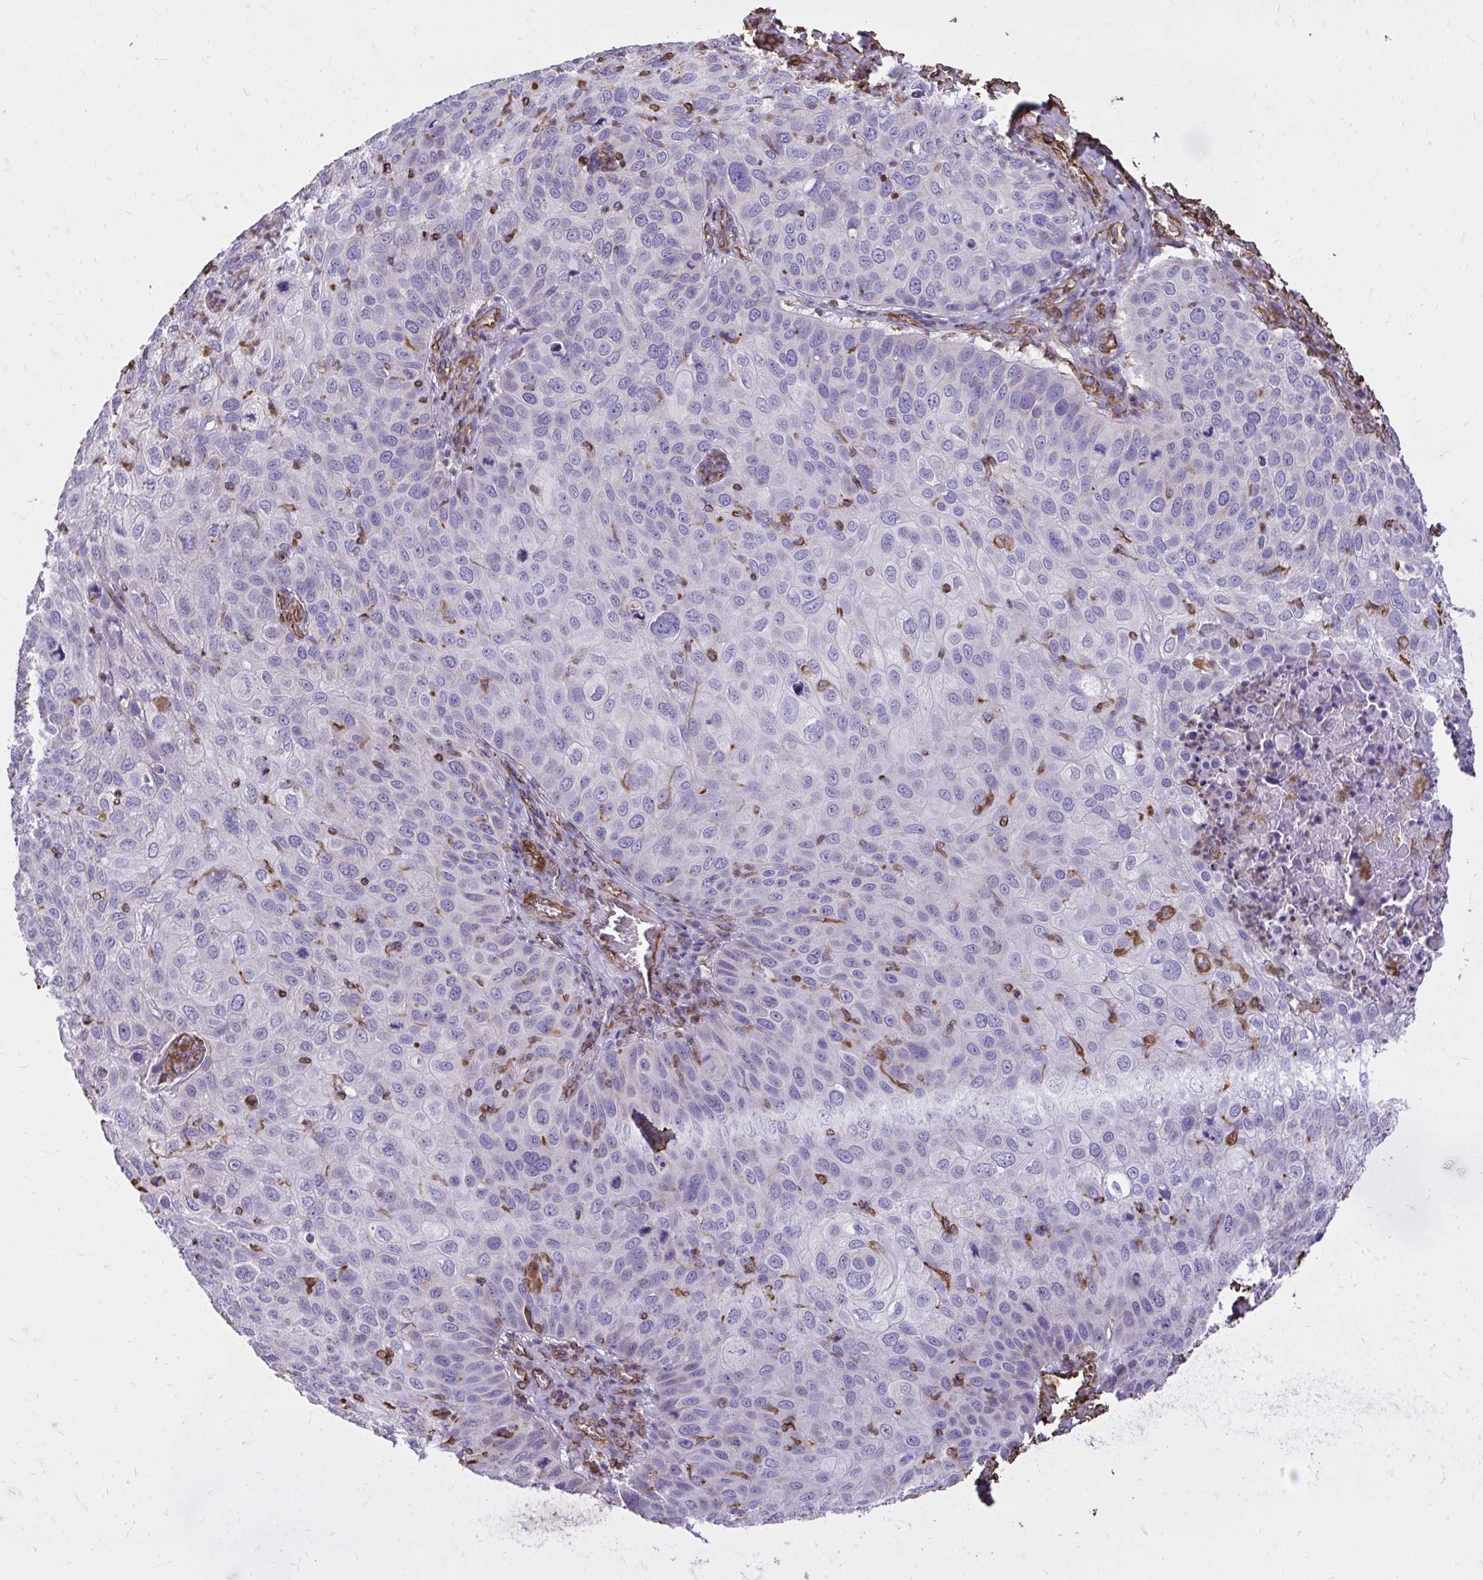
{"staining": {"intensity": "negative", "quantity": "none", "location": "none"}, "tissue": "skin cancer", "cell_type": "Tumor cells", "image_type": "cancer", "snomed": [{"axis": "morphology", "description": "Squamous cell carcinoma, NOS"}, {"axis": "topography", "description": "Skin"}], "caption": "Immunohistochemistry of human skin cancer (squamous cell carcinoma) demonstrates no positivity in tumor cells.", "gene": "RNF103", "patient": {"sex": "male", "age": 87}}